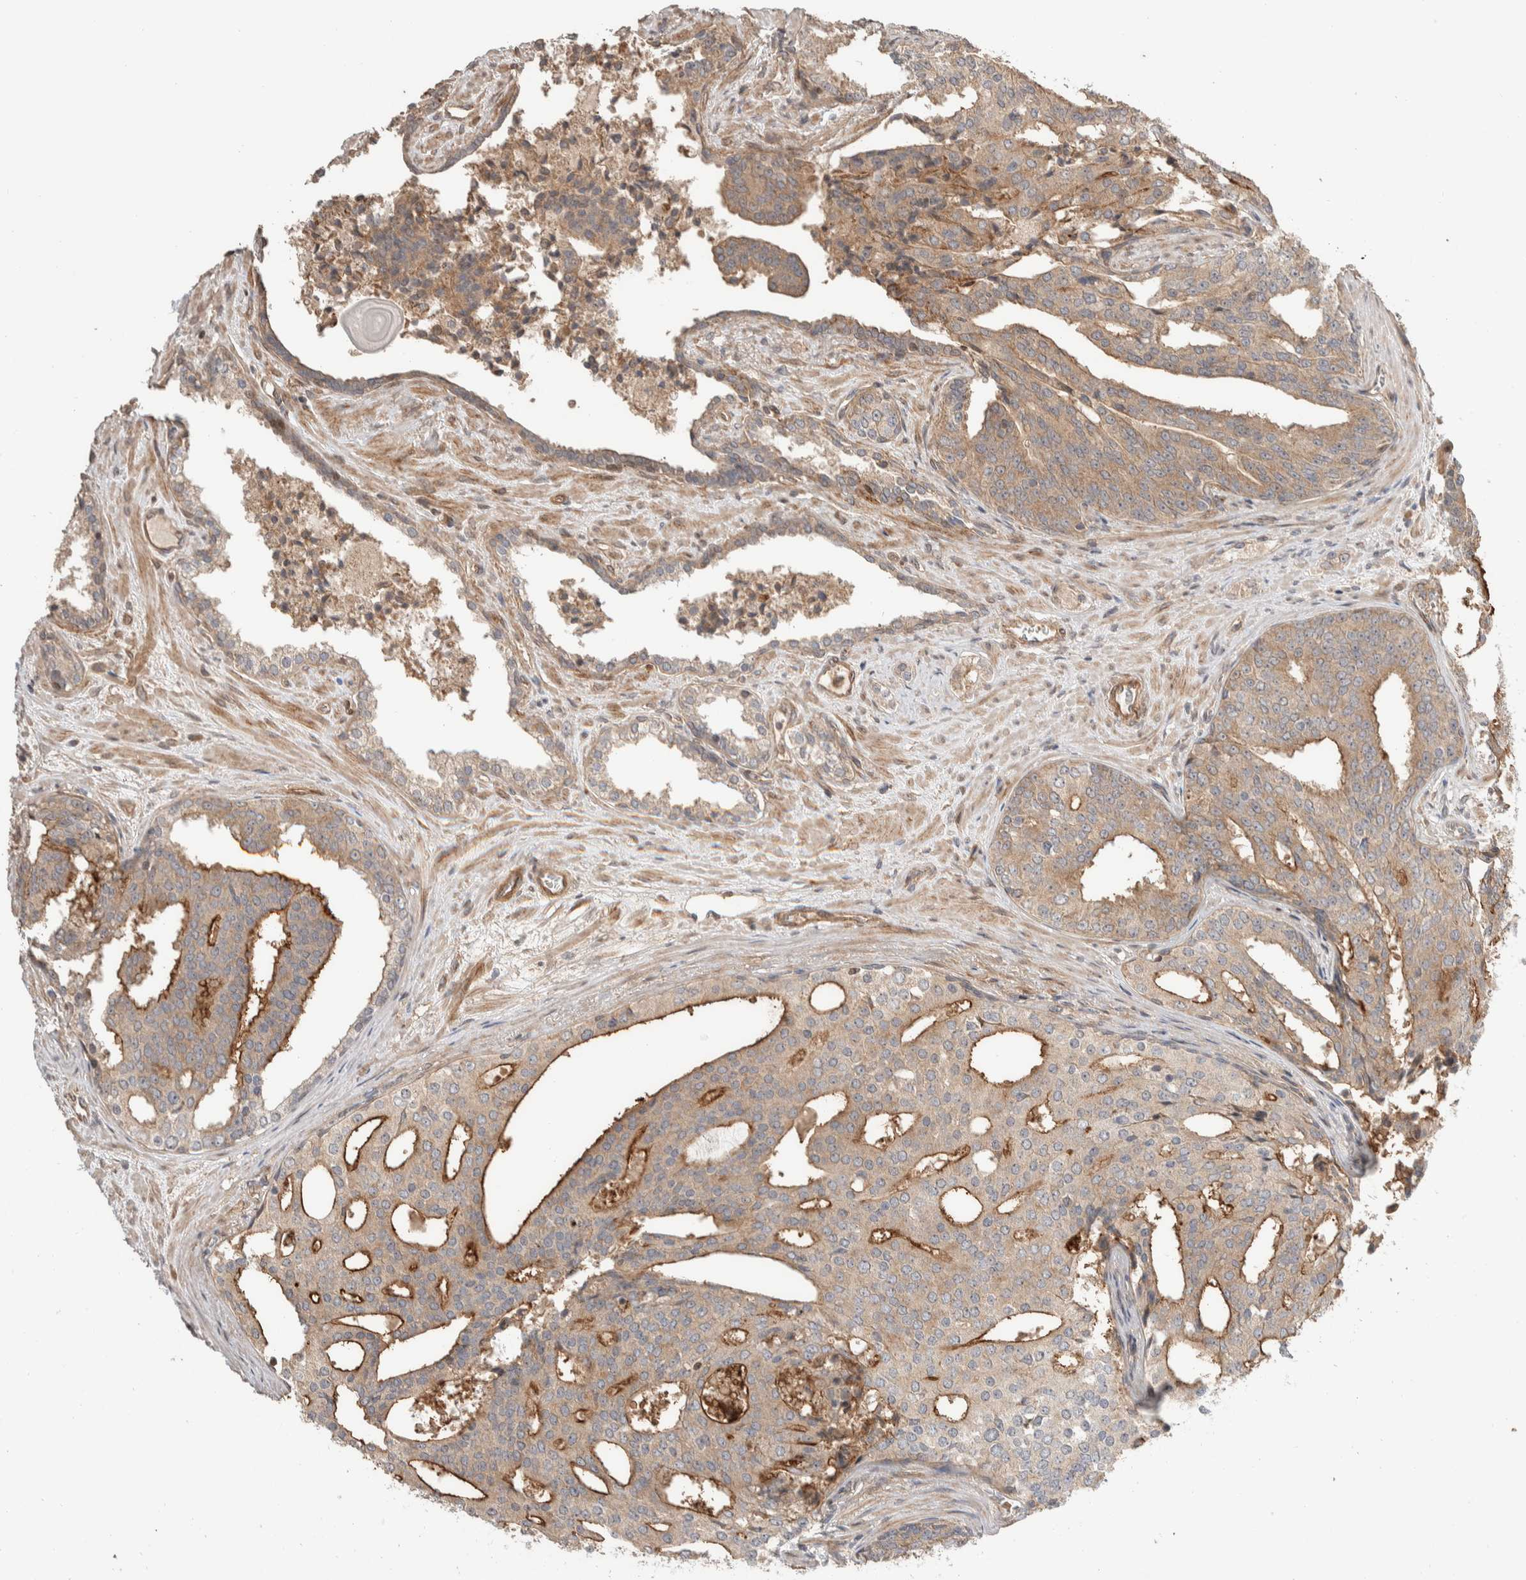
{"staining": {"intensity": "moderate", "quantity": ">75%", "location": "cytoplasmic/membranous"}, "tissue": "prostate cancer", "cell_type": "Tumor cells", "image_type": "cancer", "snomed": [{"axis": "morphology", "description": "Adenocarcinoma, High grade"}, {"axis": "topography", "description": "Prostate"}], "caption": "There is medium levels of moderate cytoplasmic/membranous expression in tumor cells of prostate cancer (high-grade adenocarcinoma), as demonstrated by immunohistochemical staining (brown color).", "gene": "ERC1", "patient": {"sex": "male", "age": 71}}